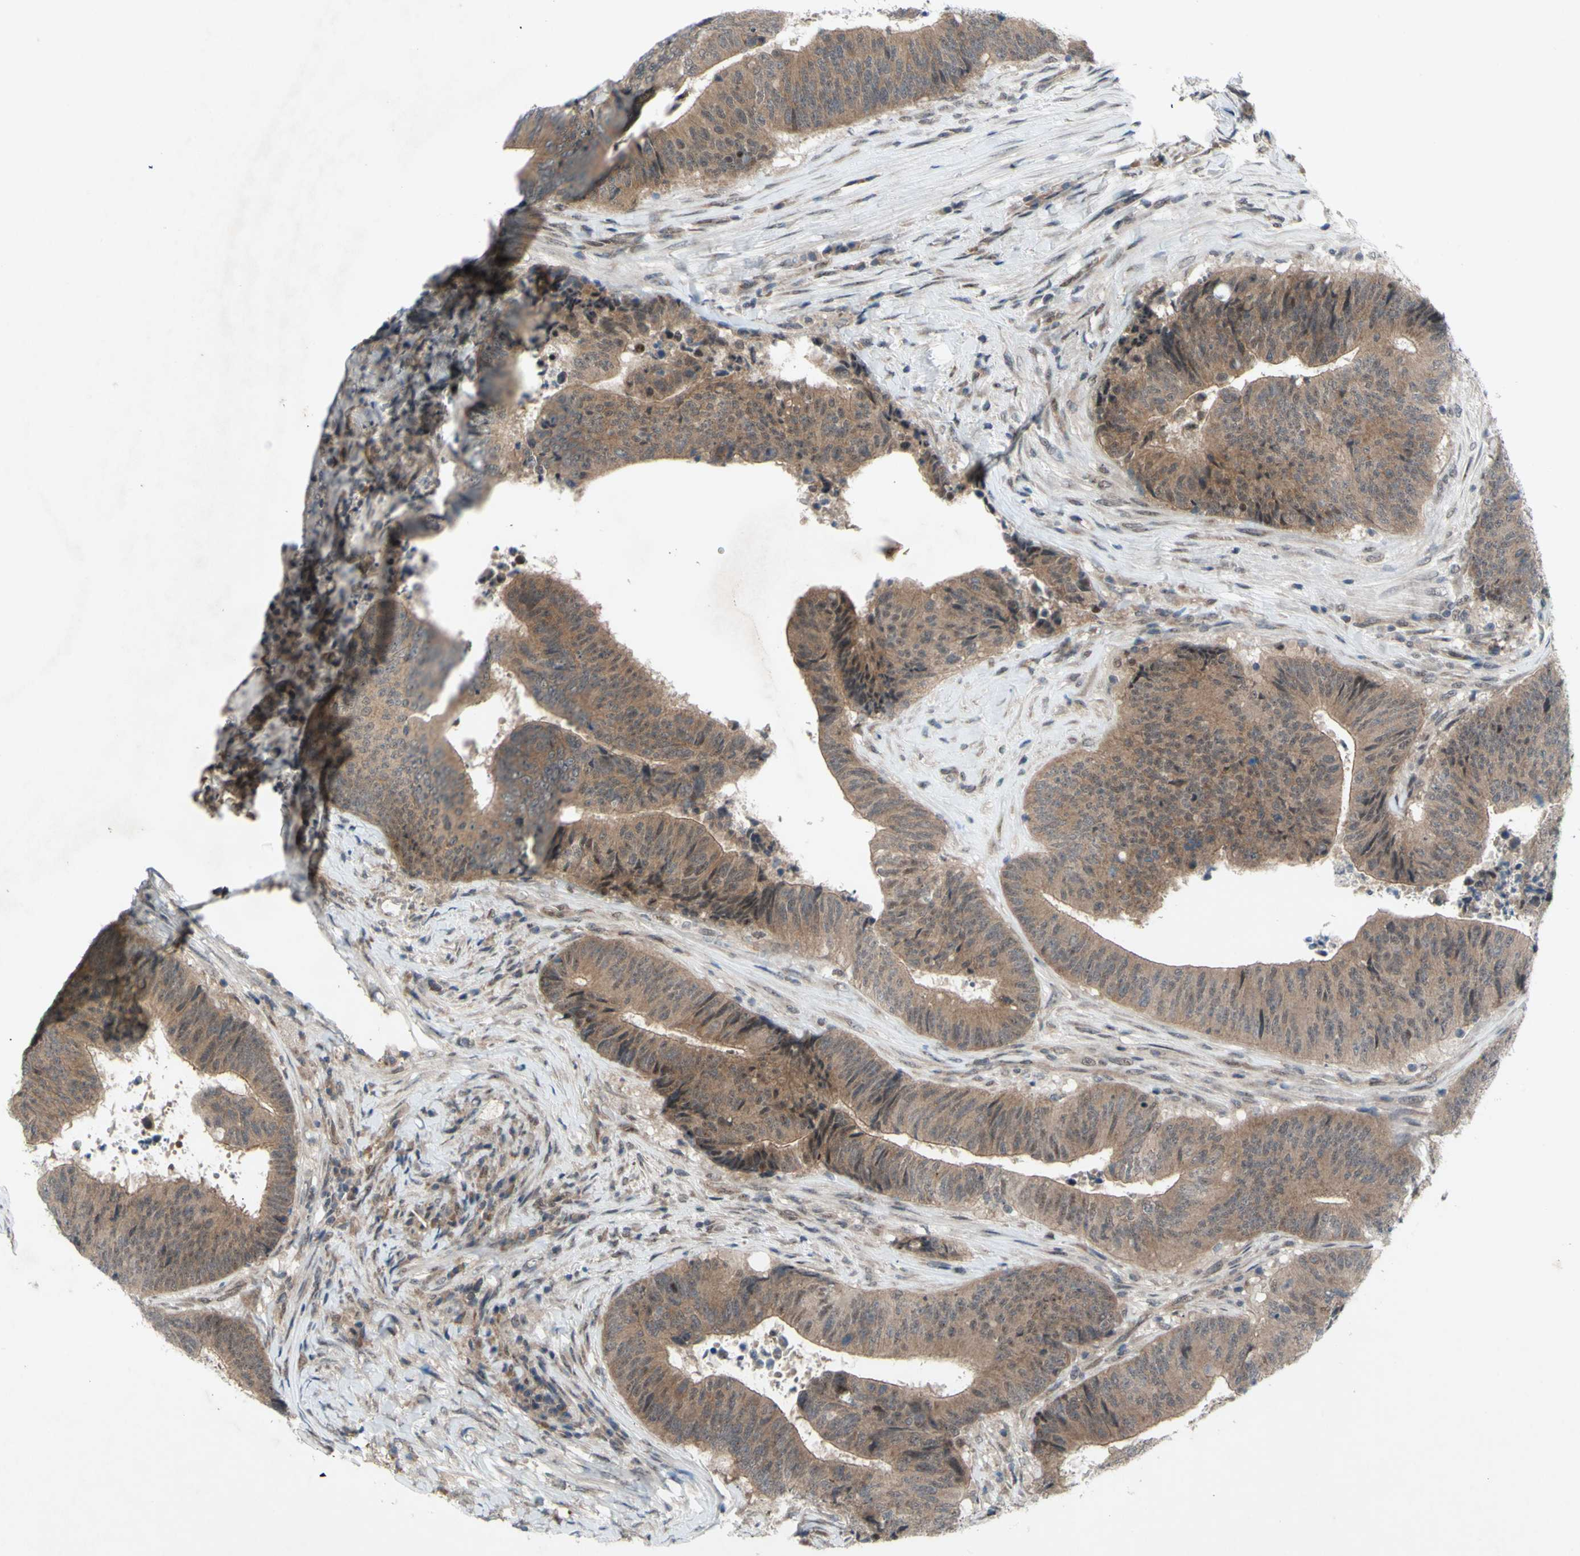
{"staining": {"intensity": "weak", "quantity": ">75%", "location": "cytoplasmic/membranous"}, "tissue": "colorectal cancer", "cell_type": "Tumor cells", "image_type": "cancer", "snomed": [{"axis": "morphology", "description": "Adenocarcinoma, NOS"}, {"axis": "topography", "description": "Rectum"}], "caption": "Adenocarcinoma (colorectal) stained with a brown dye reveals weak cytoplasmic/membranous positive staining in approximately >75% of tumor cells.", "gene": "TRDMT1", "patient": {"sex": "male", "age": 72}}